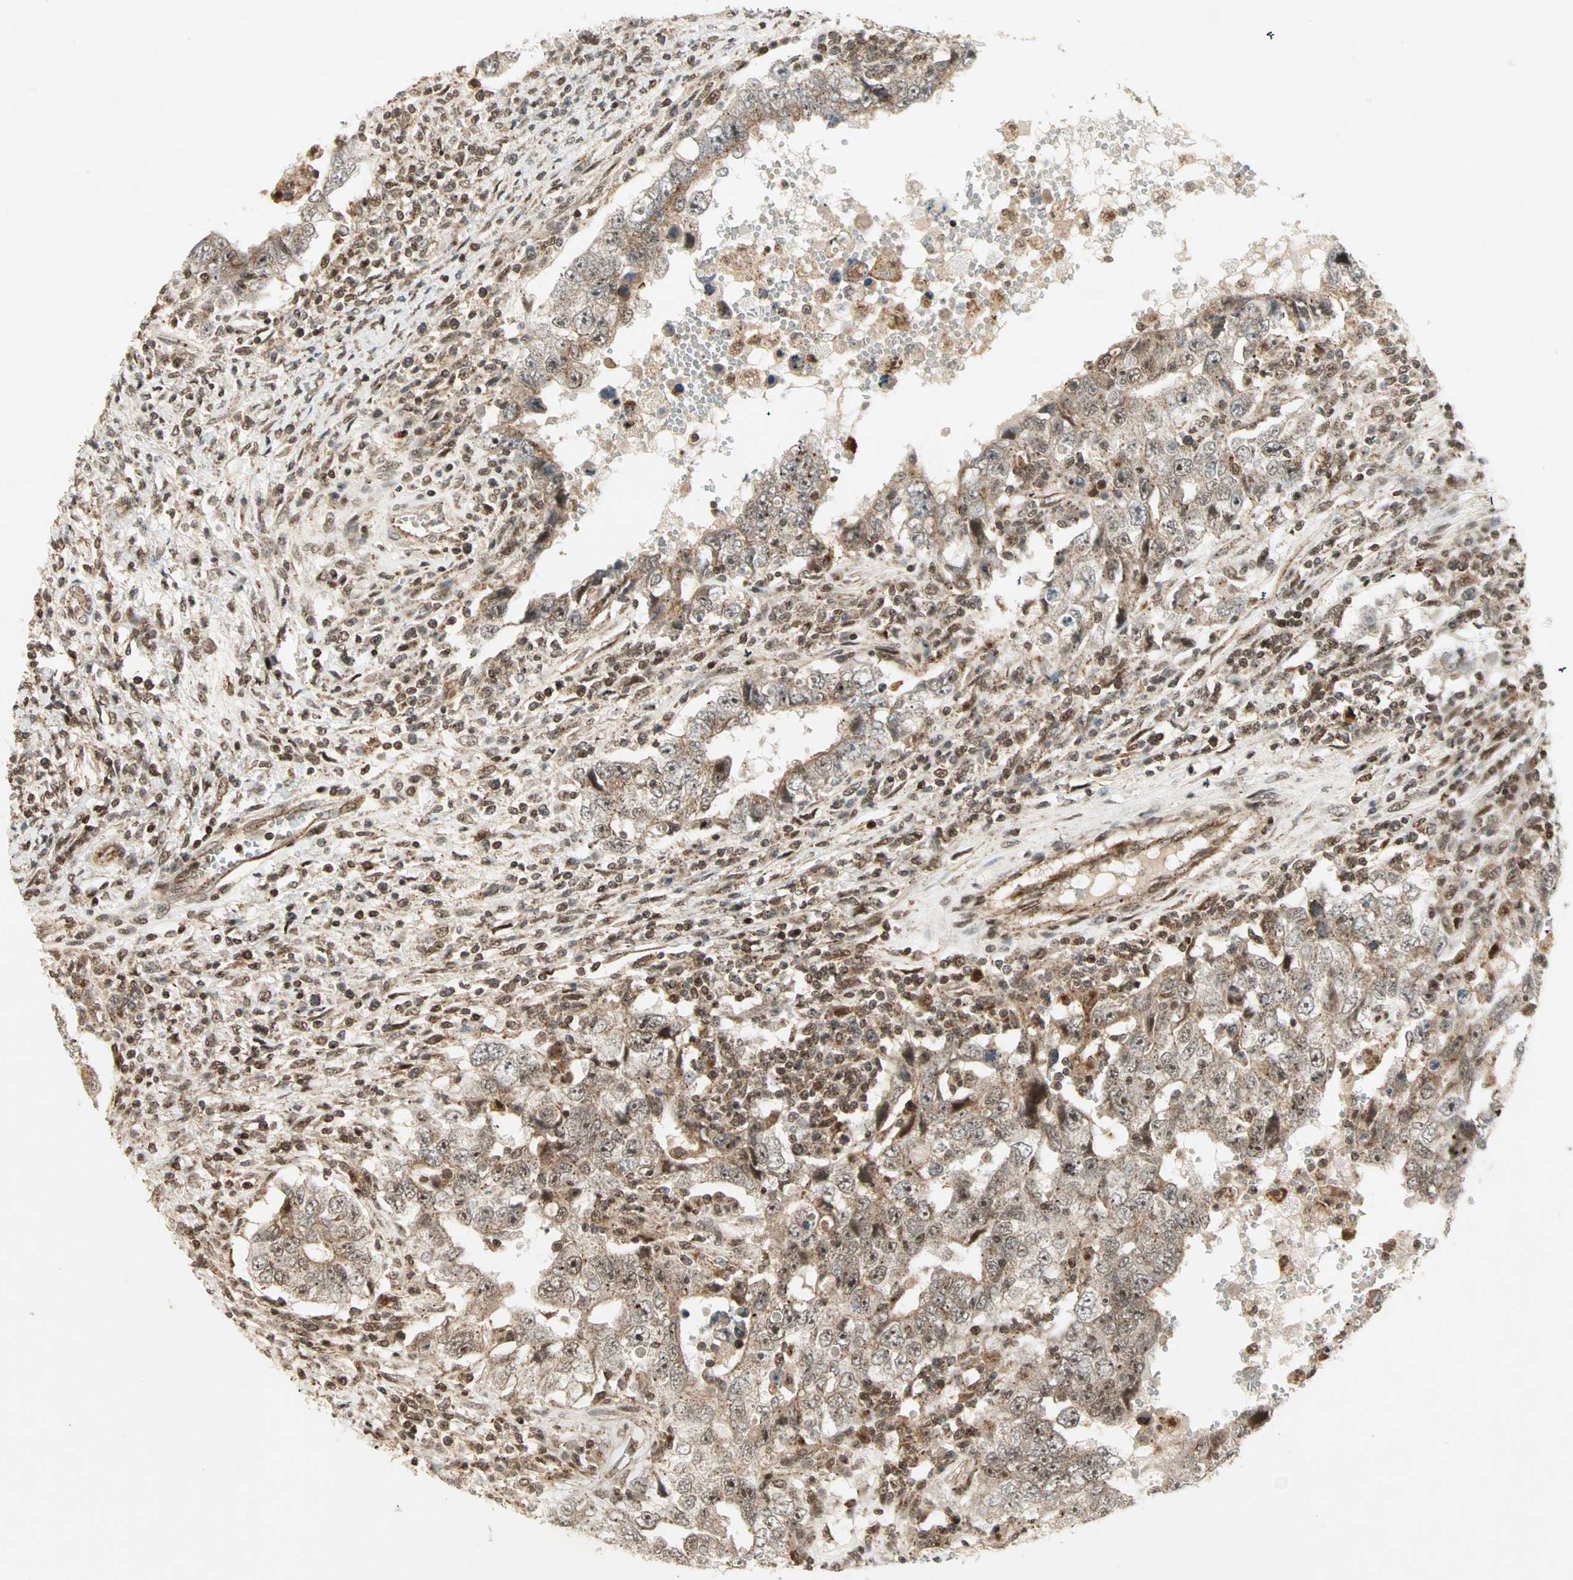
{"staining": {"intensity": "moderate", "quantity": ">75%", "location": "cytoplasmic/membranous,nuclear"}, "tissue": "testis cancer", "cell_type": "Tumor cells", "image_type": "cancer", "snomed": [{"axis": "morphology", "description": "Carcinoma, Embryonal, NOS"}, {"axis": "topography", "description": "Testis"}], "caption": "The photomicrograph exhibits immunohistochemical staining of testis cancer. There is moderate cytoplasmic/membranous and nuclear expression is present in about >75% of tumor cells. The protein of interest is shown in brown color, while the nuclei are stained blue.", "gene": "ZBED9", "patient": {"sex": "male", "age": 26}}